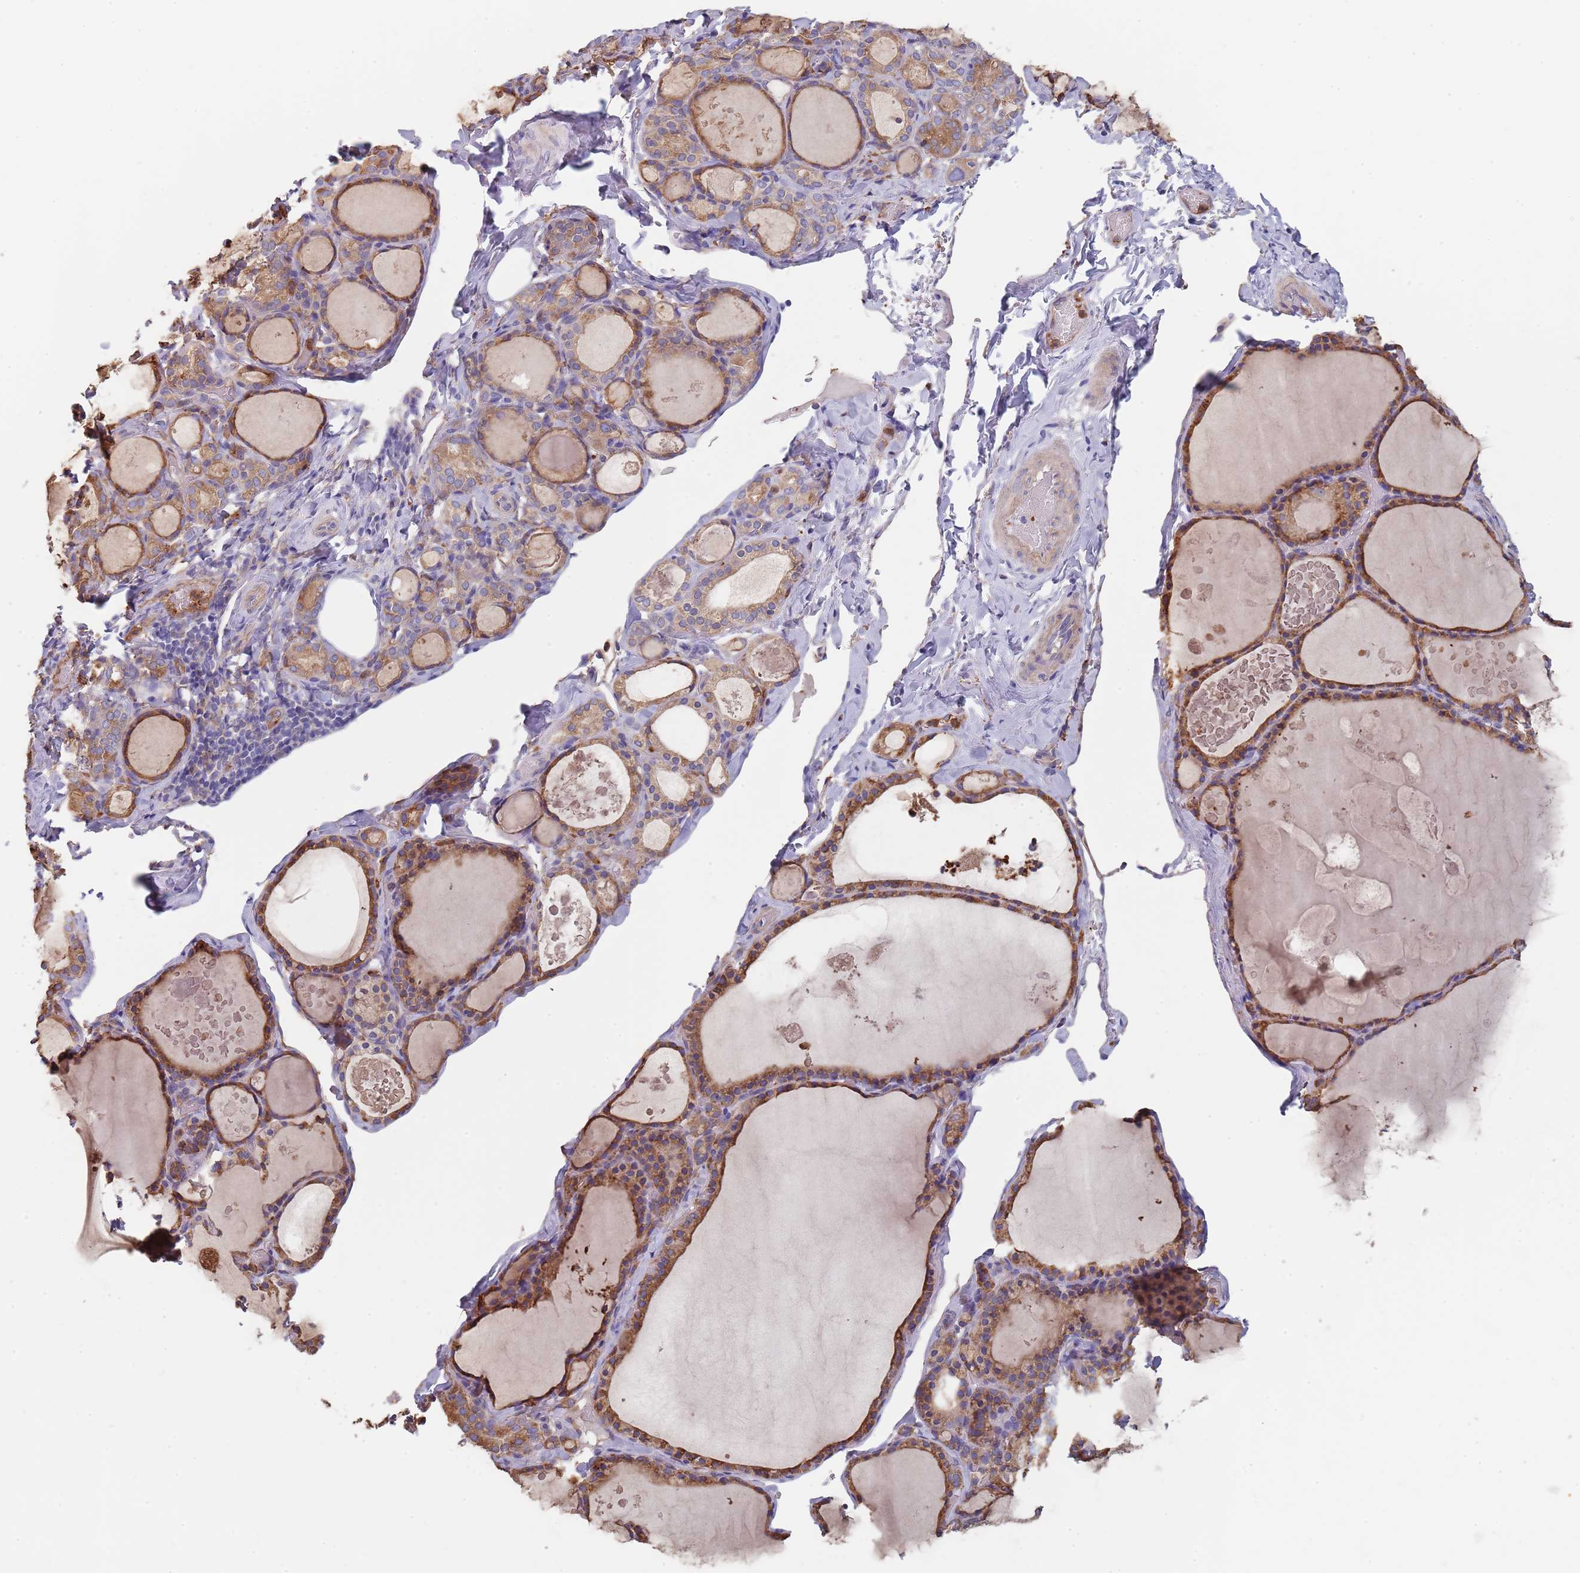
{"staining": {"intensity": "strong", "quantity": ">75%", "location": "cytoplasmic/membranous"}, "tissue": "thyroid gland", "cell_type": "Glandular cells", "image_type": "normal", "snomed": [{"axis": "morphology", "description": "Normal tissue, NOS"}, {"axis": "topography", "description": "Thyroid gland"}], "caption": "Strong cytoplasmic/membranous positivity for a protein is present in approximately >75% of glandular cells of normal thyroid gland using immunohistochemistry (IHC).", "gene": "DCUN1D3", "patient": {"sex": "male", "age": 56}}